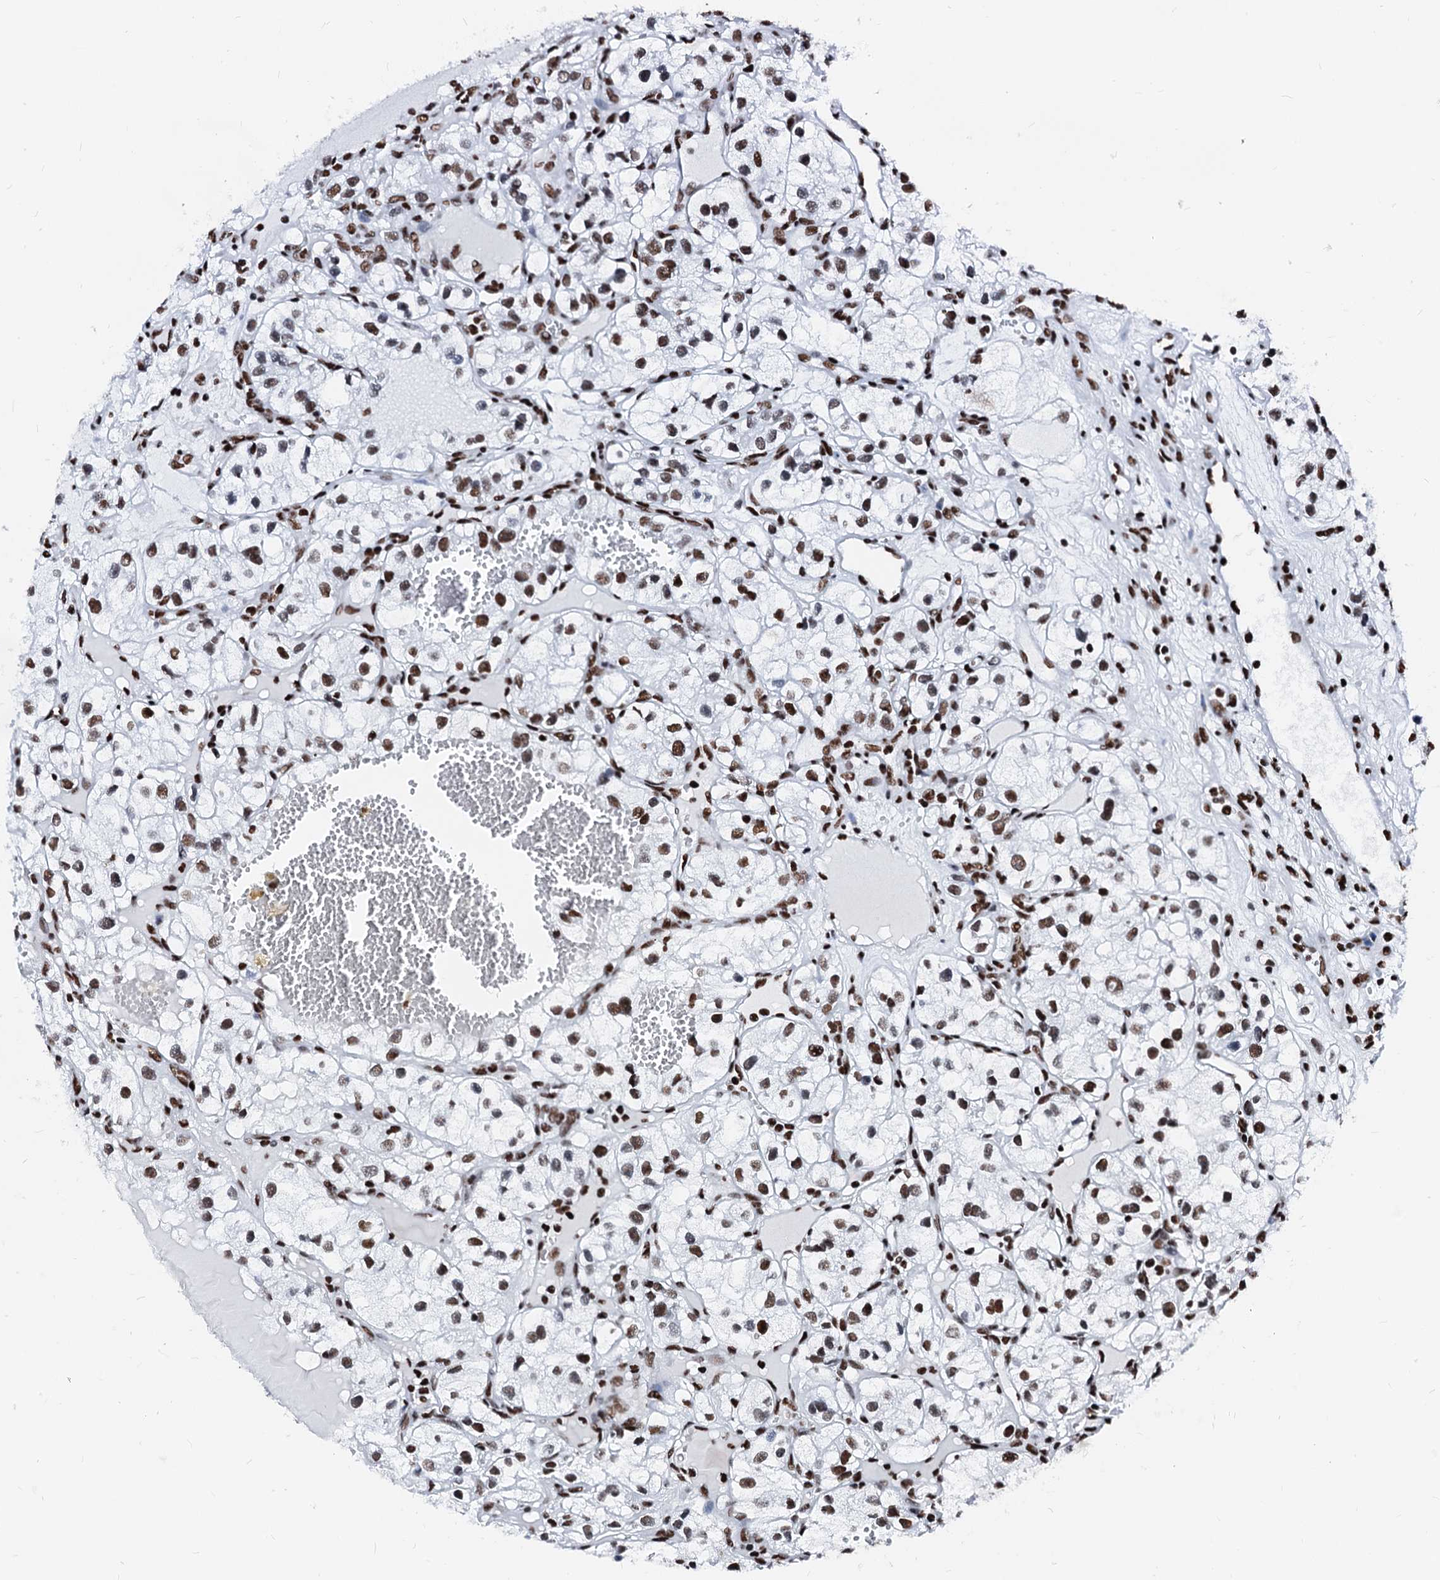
{"staining": {"intensity": "moderate", "quantity": ">75%", "location": "nuclear"}, "tissue": "renal cancer", "cell_type": "Tumor cells", "image_type": "cancer", "snomed": [{"axis": "morphology", "description": "Adenocarcinoma, NOS"}, {"axis": "topography", "description": "Kidney"}], "caption": "Adenocarcinoma (renal) stained for a protein (brown) shows moderate nuclear positive expression in approximately >75% of tumor cells.", "gene": "RALY", "patient": {"sex": "female", "age": 57}}